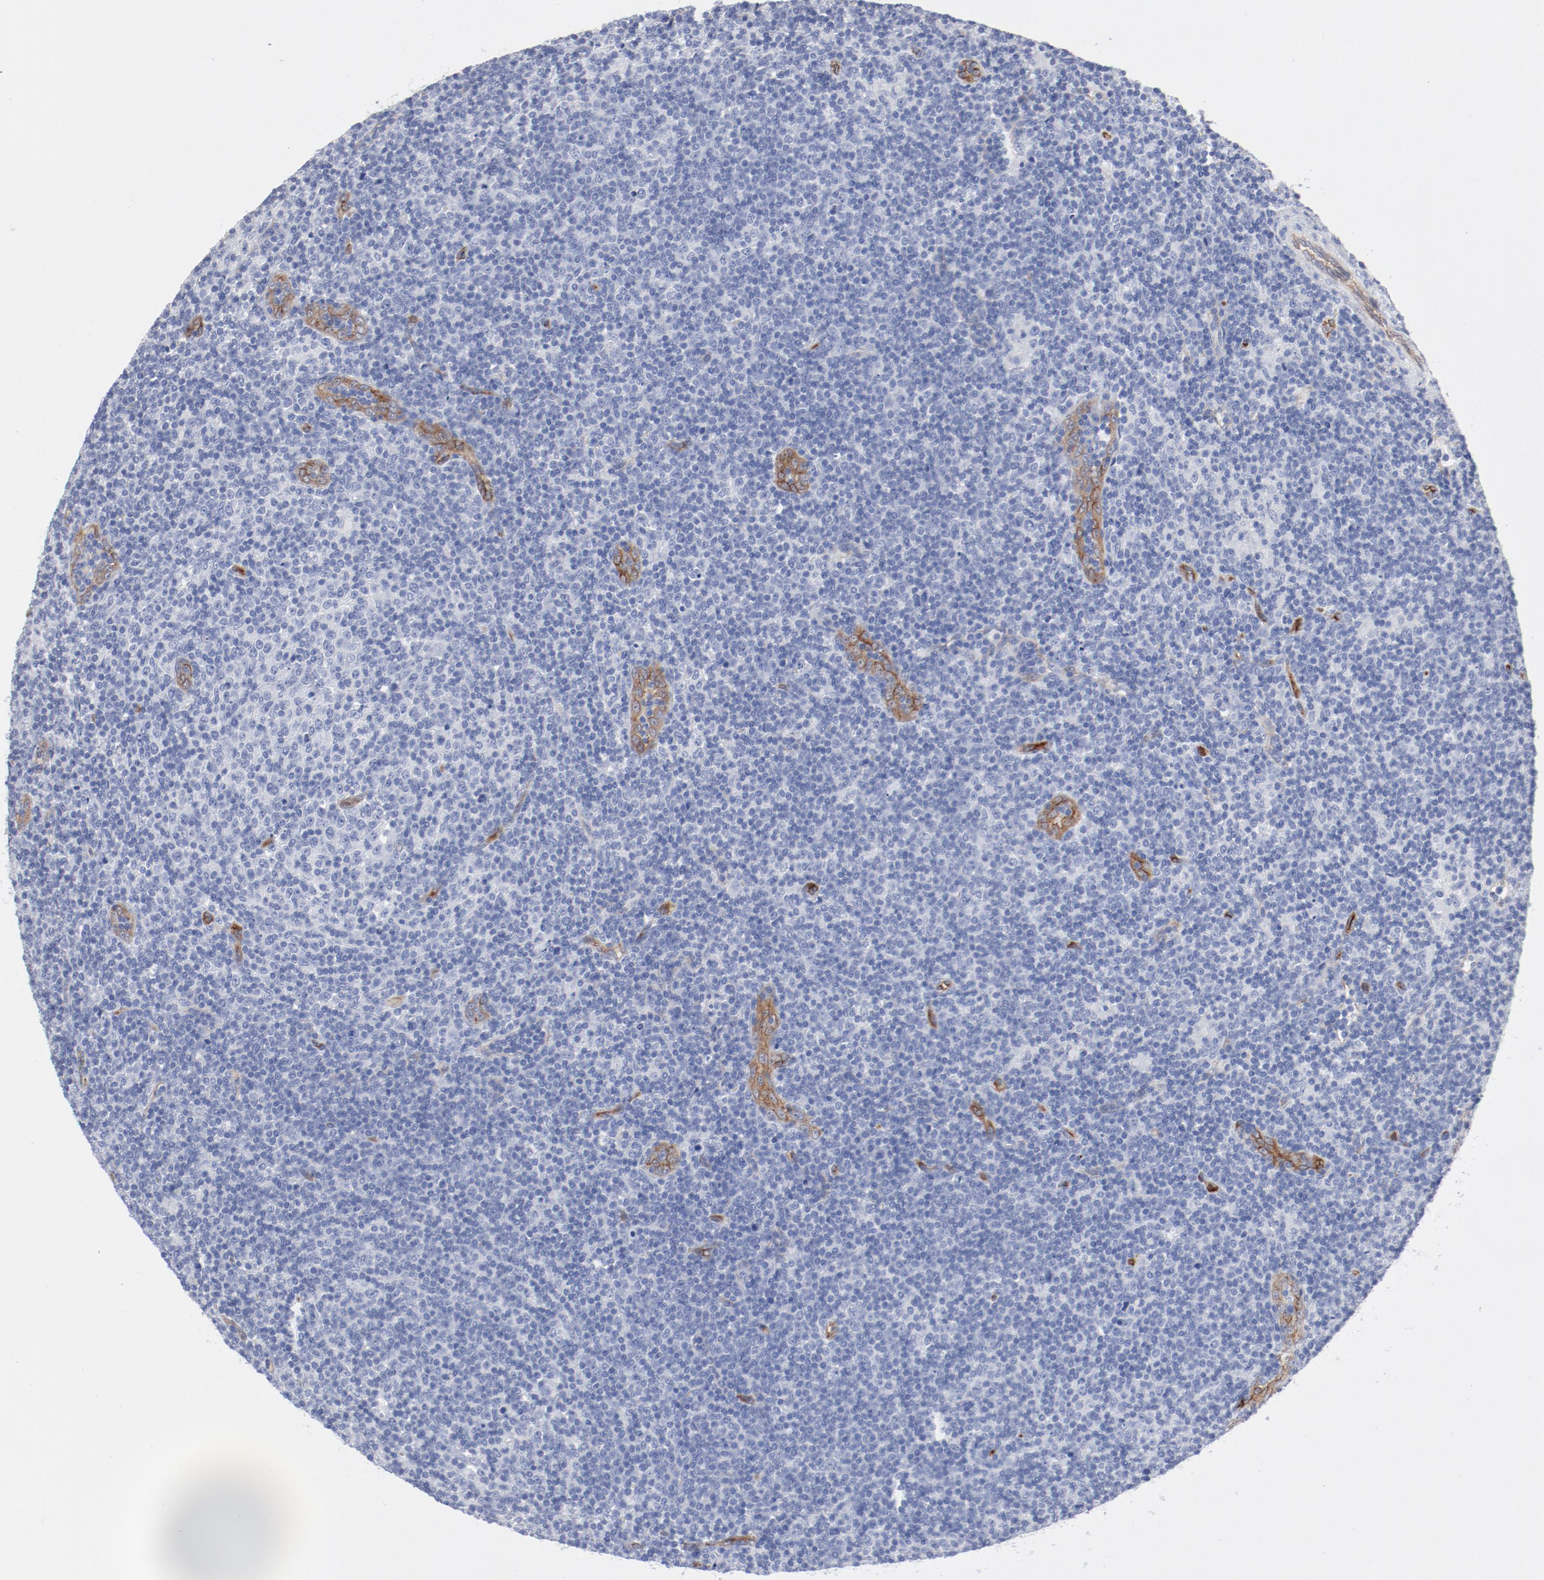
{"staining": {"intensity": "negative", "quantity": "none", "location": "none"}, "tissue": "lymphoma", "cell_type": "Tumor cells", "image_type": "cancer", "snomed": [{"axis": "morphology", "description": "Malignant lymphoma, non-Hodgkin's type, Low grade"}, {"axis": "topography", "description": "Lymph node"}], "caption": "Immunohistochemistry image of lymphoma stained for a protein (brown), which exhibits no expression in tumor cells. Nuclei are stained in blue.", "gene": "SHANK3", "patient": {"sex": "male", "age": 70}}